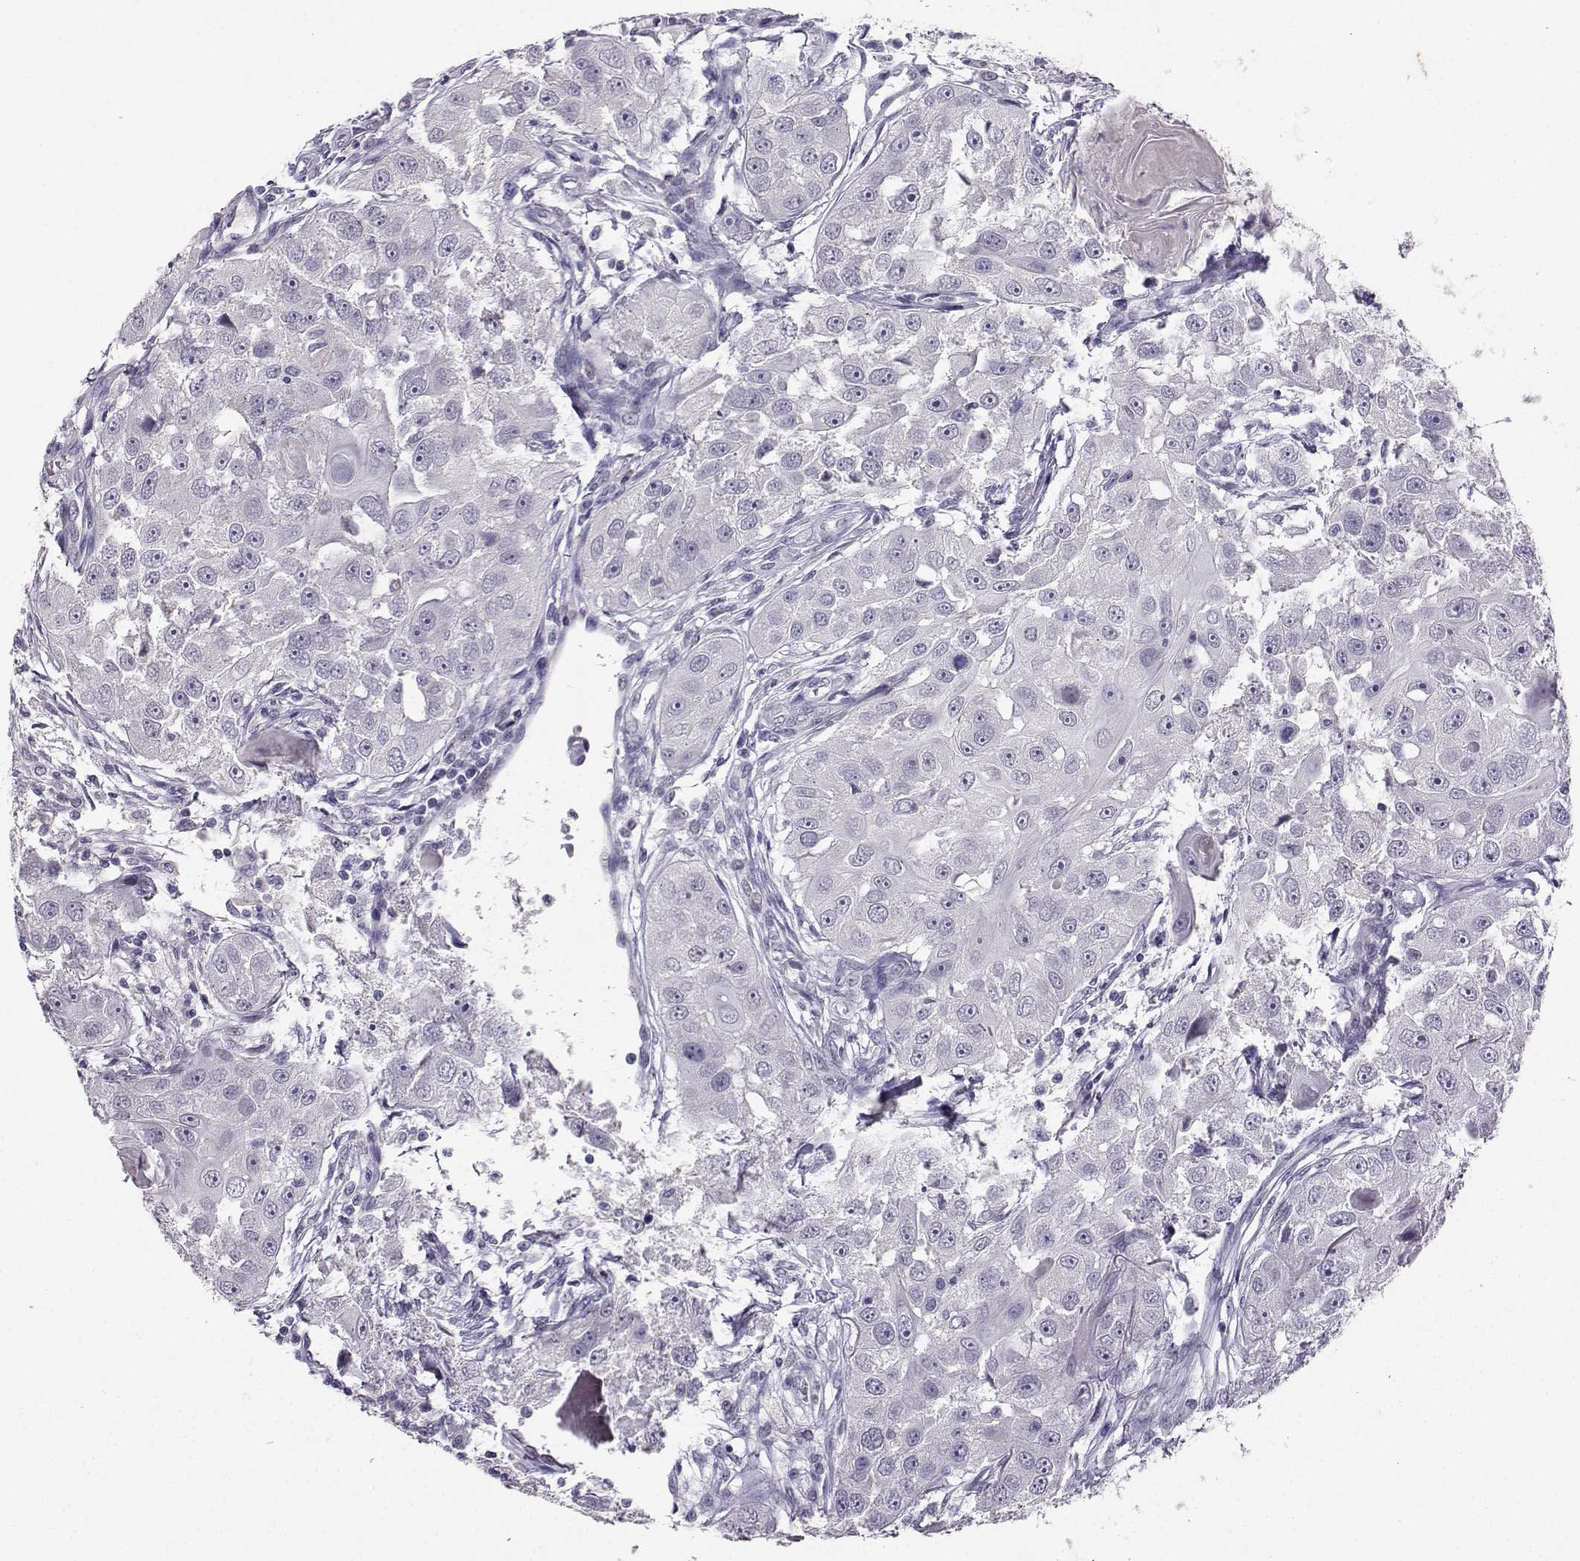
{"staining": {"intensity": "negative", "quantity": "none", "location": "none"}, "tissue": "head and neck cancer", "cell_type": "Tumor cells", "image_type": "cancer", "snomed": [{"axis": "morphology", "description": "Squamous cell carcinoma, NOS"}, {"axis": "topography", "description": "Head-Neck"}], "caption": "Tumor cells show no significant staining in head and neck cancer (squamous cell carcinoma).", "gene": "CARTPT", "patient": {"sex": "male", "age": 51}}